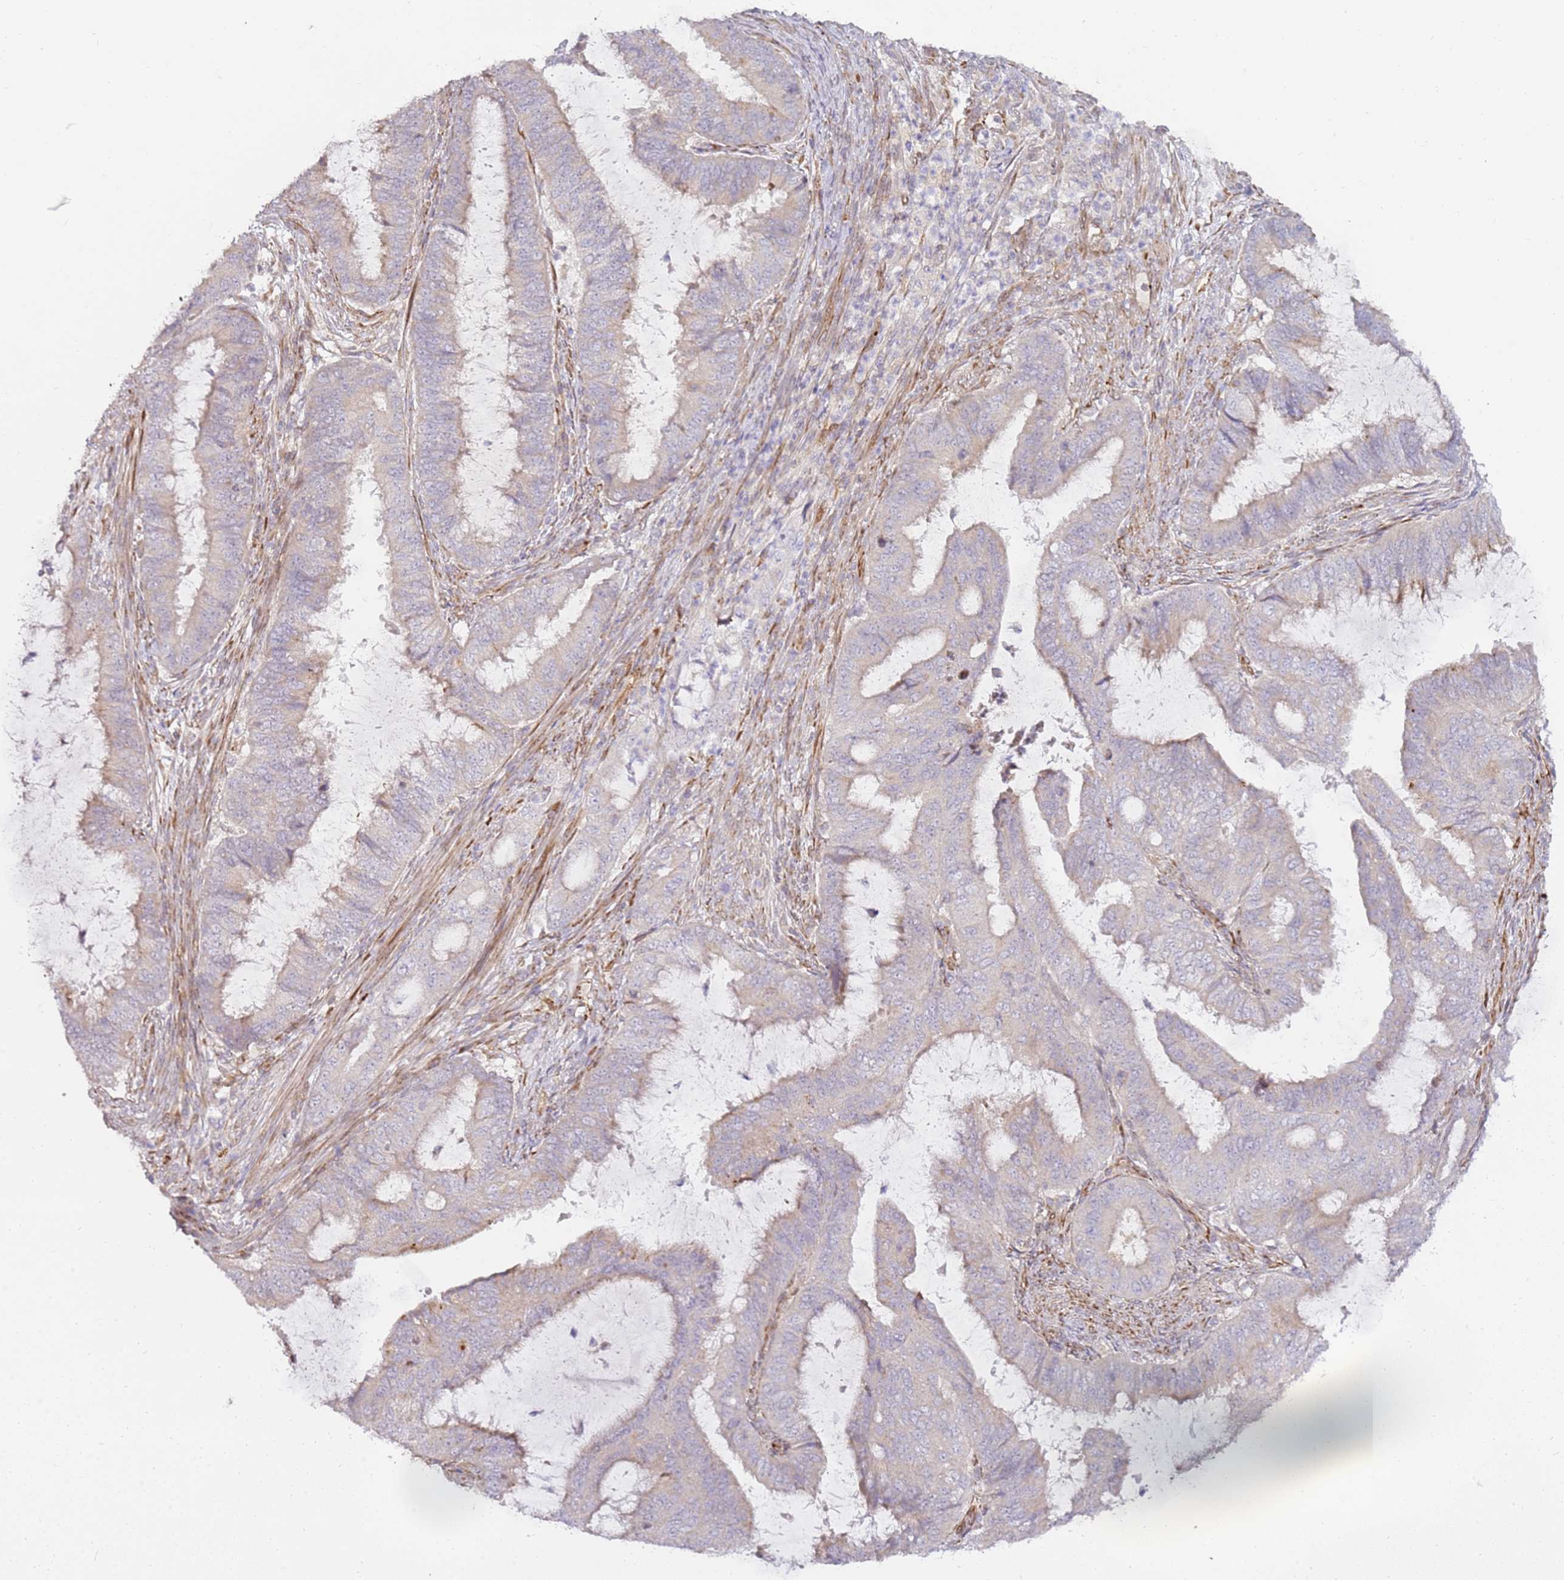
{"staining": {"intensity": "weak", "quantity": "<25%", "location": "cytoplasmic/membranous"}, "tissue": "endometrial cancer", "cell_type": "Tumor cells", "image_type": "cancer", "snomed": [{"axis": "morphology", "description": "Adenocarcinoma, NOS"}, {"axis": "topography", "description": "Endometrium"}], "caption": "Human endometrial cancer (adenocarcinoma) stained for a protein using IHC shows no expression in tumor cells.", "gene": "GRAP", "patient": {"sex": "female", "age": 51}}